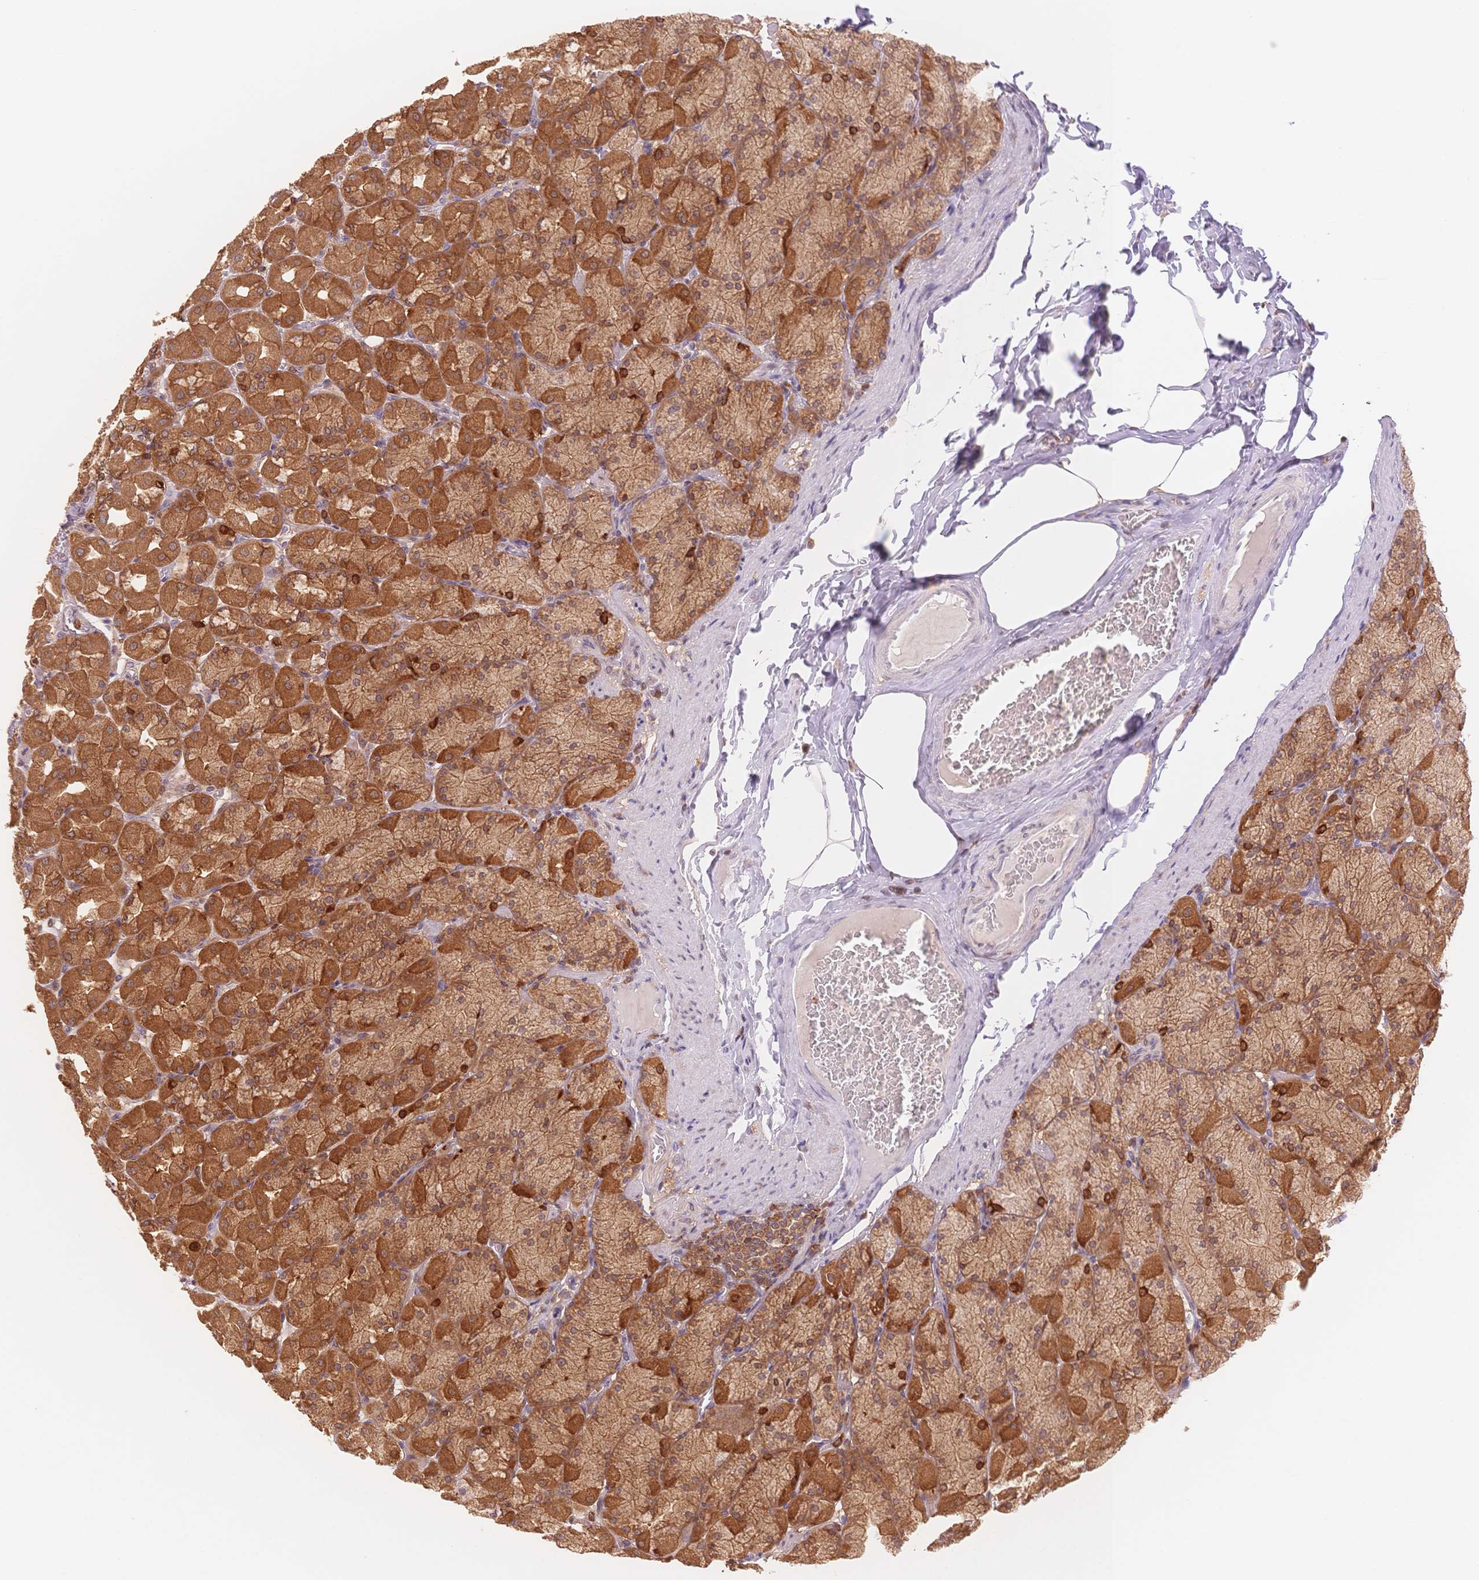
{"staining": {"intensity": "moderate", "quantity": ">75%", "location": "cytoplasmic/membranous"}, "tissue": "stomach", "cell_type": "Glandular cells", "image_type": "normal", "snomed": [{"axis": "morphology", "description": "Normal tissue, NOS"}, {"axis": "topography", "description": "Stomach, upper"}], "caption": "Human stomach stained with a brown dye exhibits moderate cytoplasmic/membranous positive staining in approximately >75% of glandular cells.", "gene": "STK39", "patient": {"sex": "female", "age": 56}}